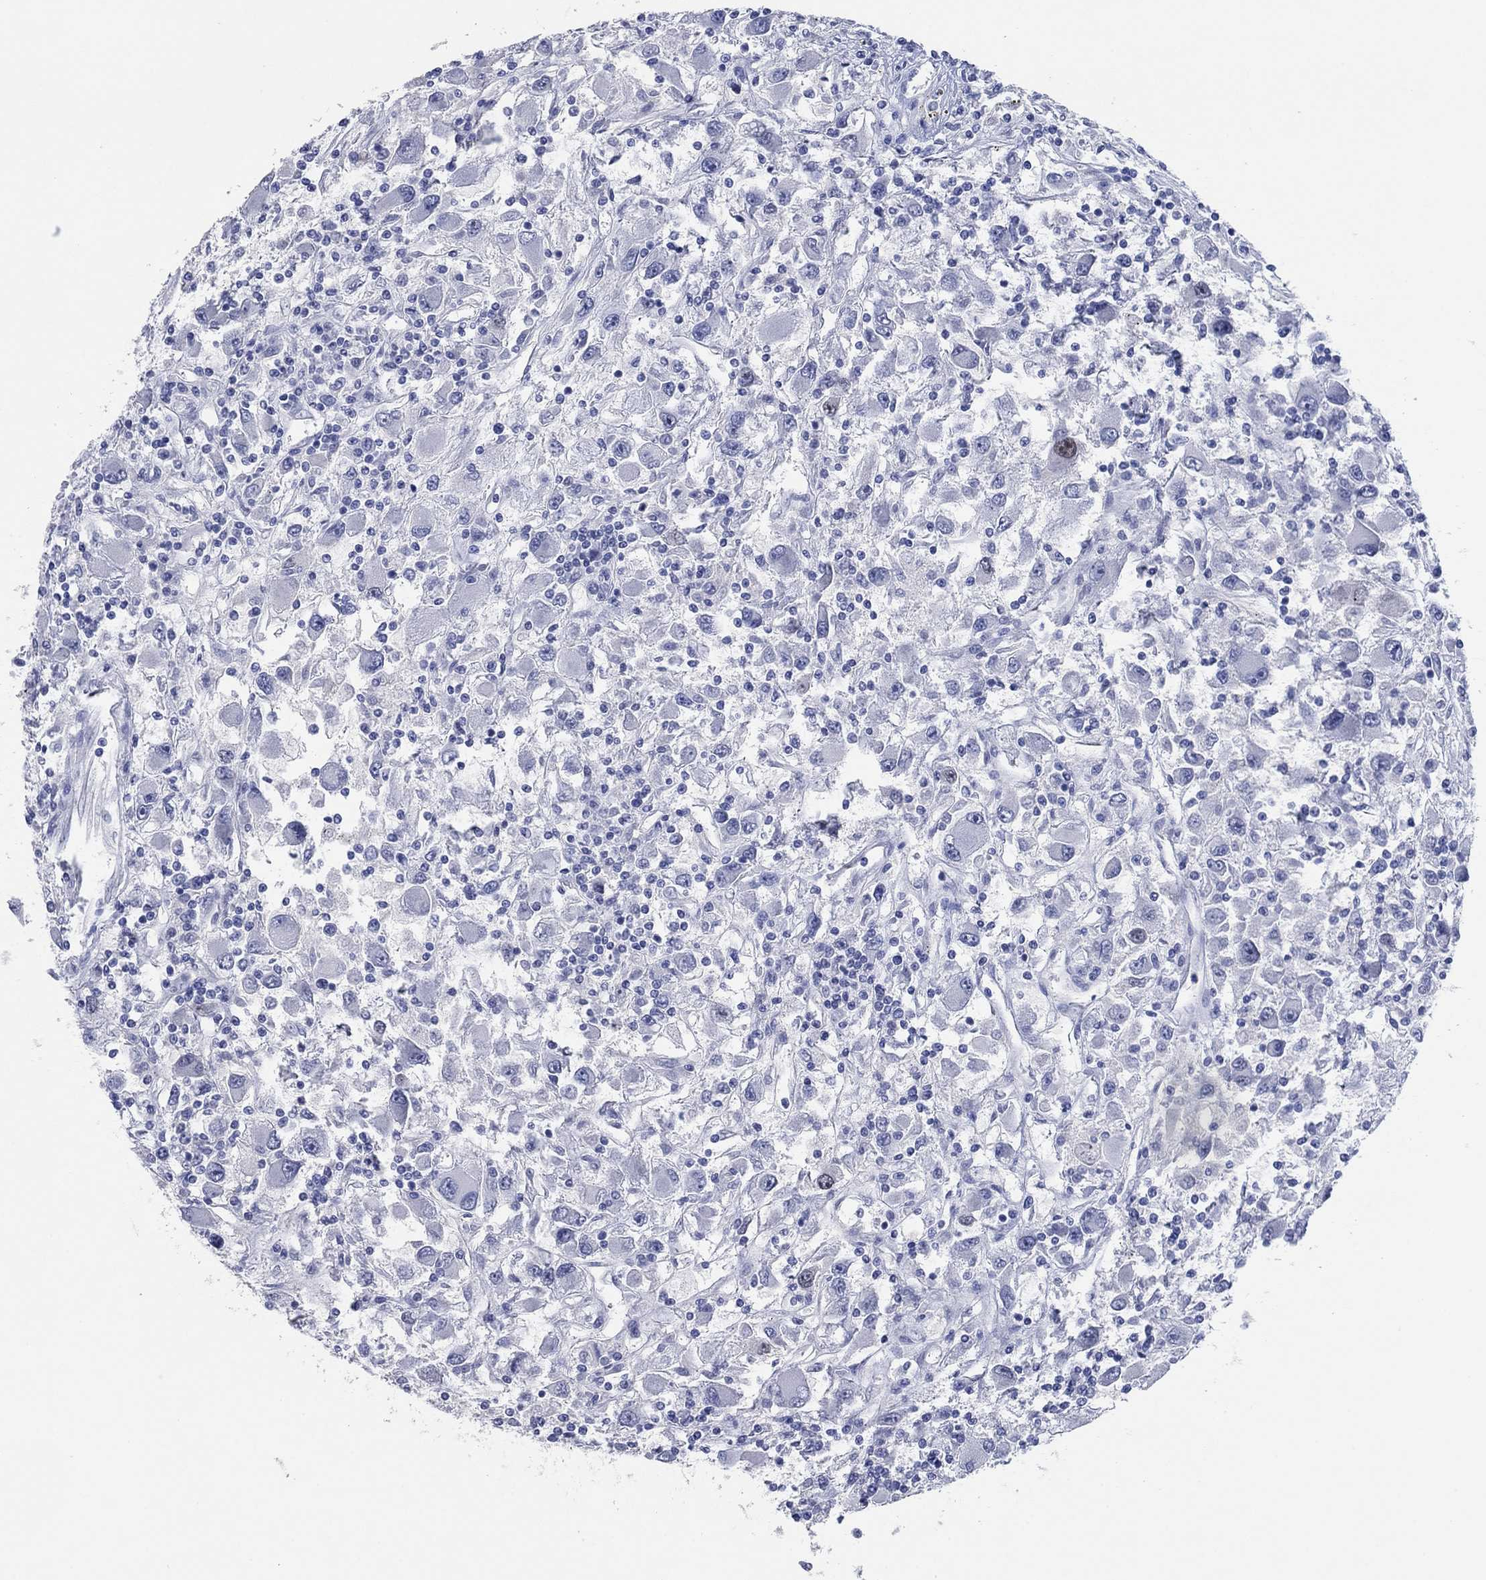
{"staining": {"intensity": "negative", "quantity": "none", "location": "none"}, "tissue": "renal cancer", "cell_type": "Tumor cells", "image_type": "cancer", "snomed": [{"axis": "morphology", "description": "Adenocarcinoma, NOS"}, {"axis": "topography", "description": "Kidney"}], "caption": "The IHC histopathology image has no significant staining in tumor cells of adenocarcinoma (renal) tissue. The staining is performed using DAB brown chromogen with nuclei counter-stained in using hematoxylin.", "gene": "POU5F1", "patient": {"sex": "female", "age": 67}}